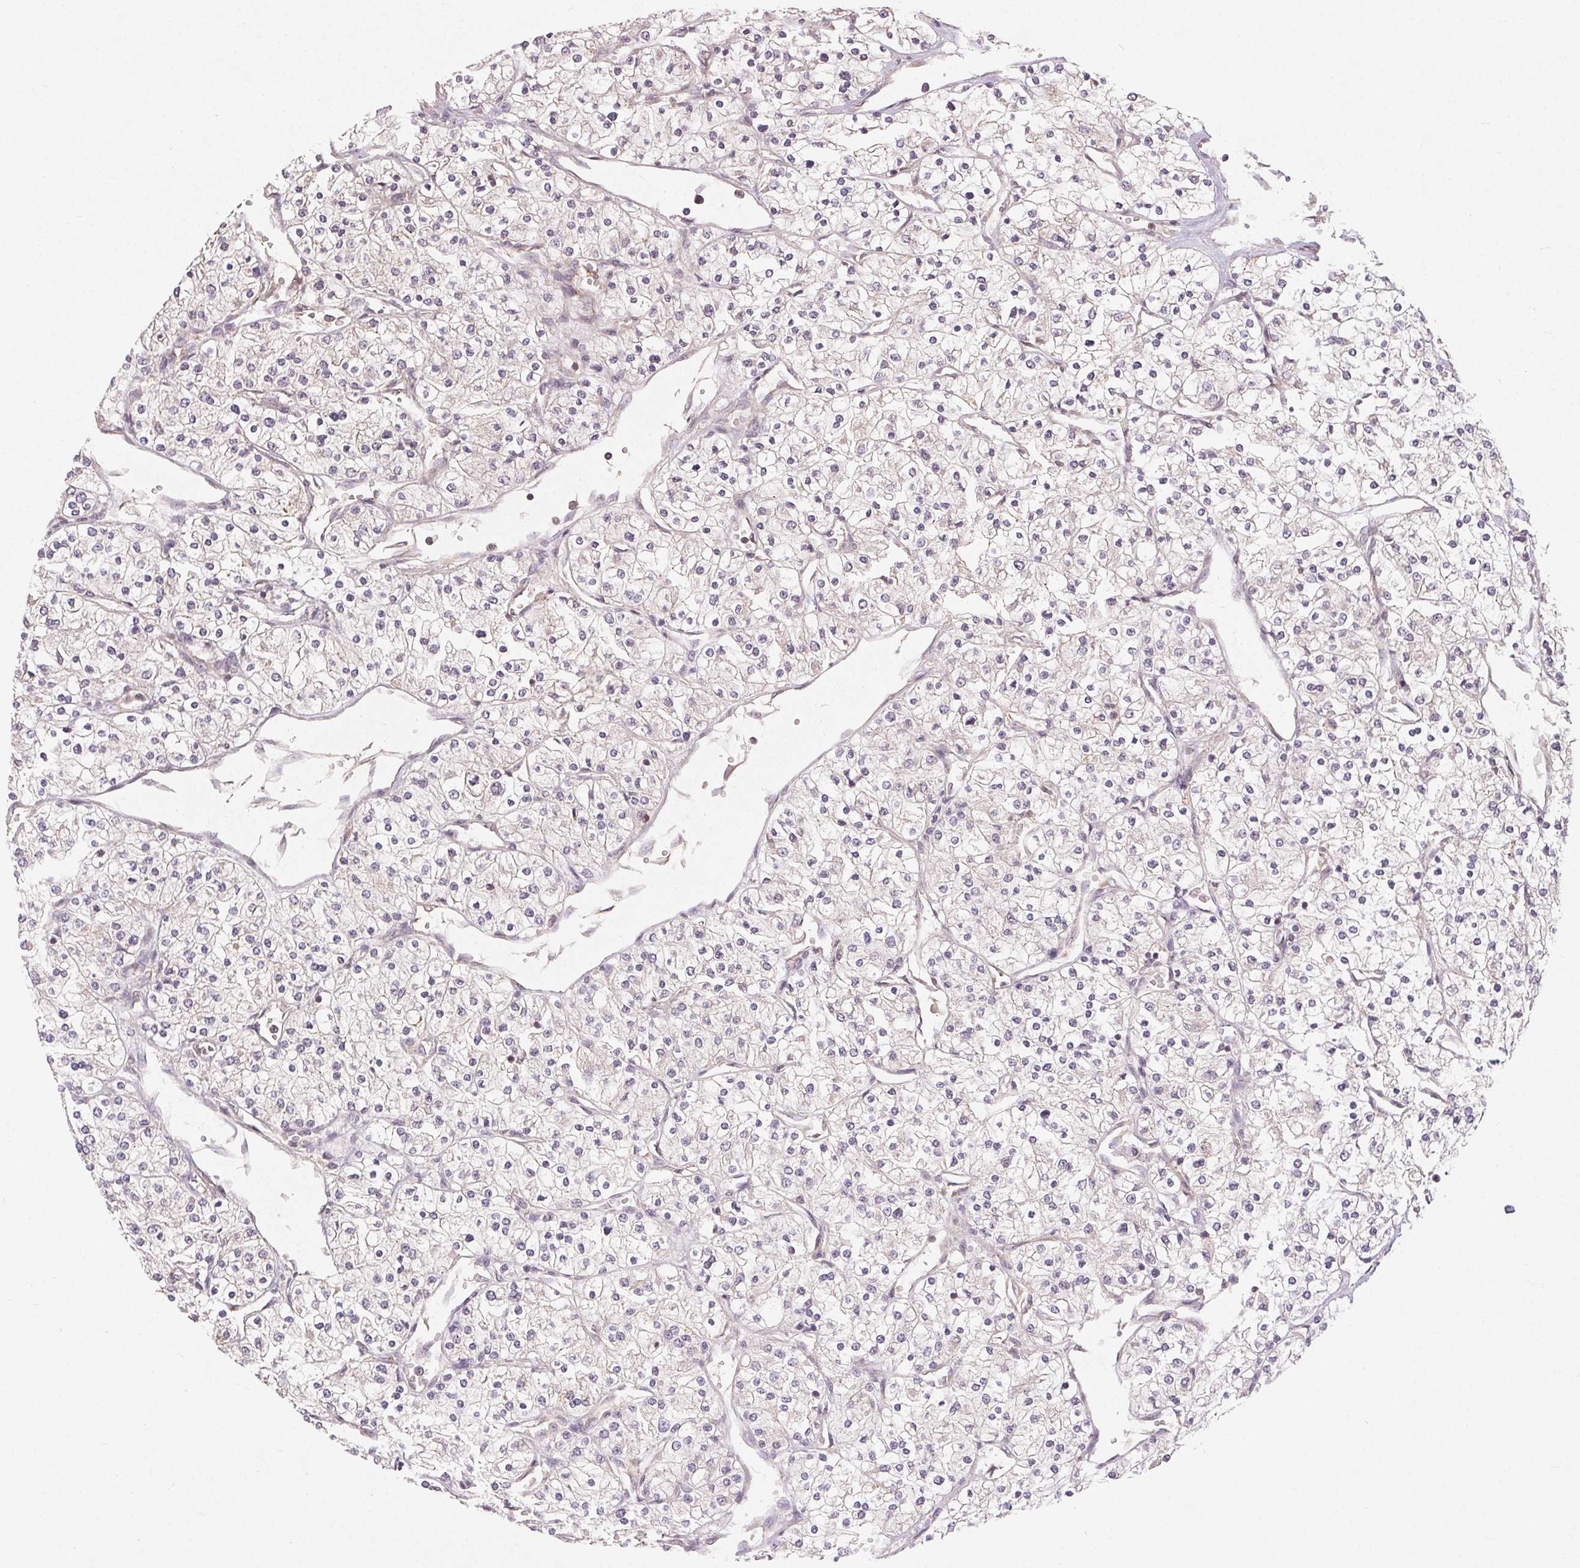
{"staining": {"intensity": "negative", "quantity": "none", "location": "none"}, "tissue": "renal cancer", "cell_type": "Tumor cells", "image_type": "cancer", "snomed": [{"axis": "morphology", "description": "Adenocarcinoma, NOS"}, {"axis": "topography", "description": "Kidney"}], "caption": "Adenocarcinoma (renal) stained for a protein using immunohistochemistry (IHC) displays no positivity tumor cells.", "gene": "MAPKAPK2", "patient": {"sex": "male", "age": 80}}